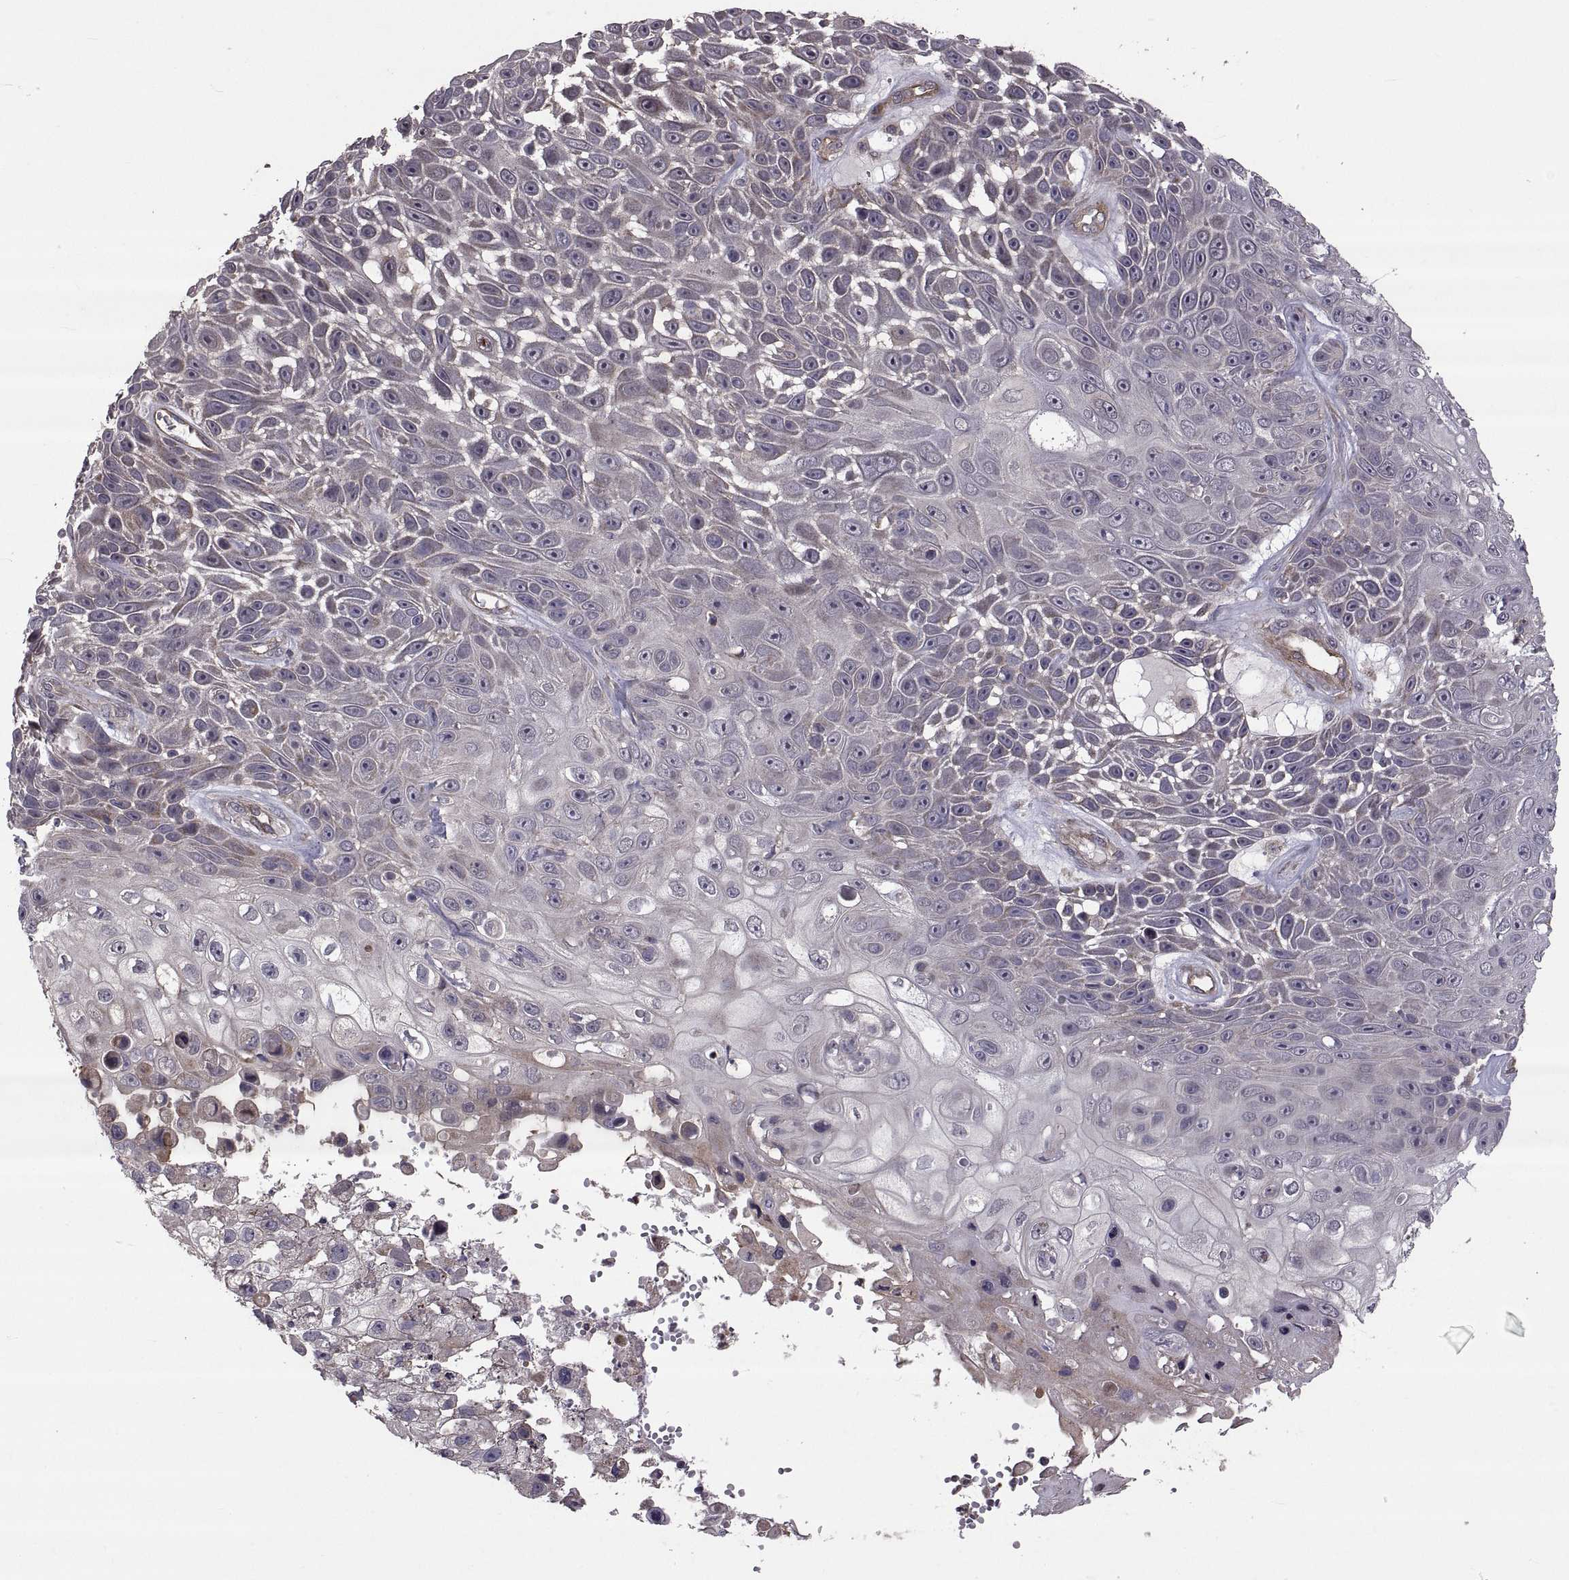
{"staining": {"intensity": "weak", "quantity": "<25%", "location": "cytoplasmic/membranous"}, "tissue": "skin cancer", "cell_type": "Tumor cells", "image_type": "cancer", "snomed": [{"axis": "morphology", "description": "Squamous cell carcinoma, NOS"}, {"axis": "topography", "description": "Skin"}], "caption": "A high-resolution photomicrograph shows immunohistochemistry (IHC) staining of skin cancer (squamous cell carcinoma), which exhibits no significant expression in tumor cells.", "gene": "PMM2", "patient": {"sex": "male", "age": 82}}